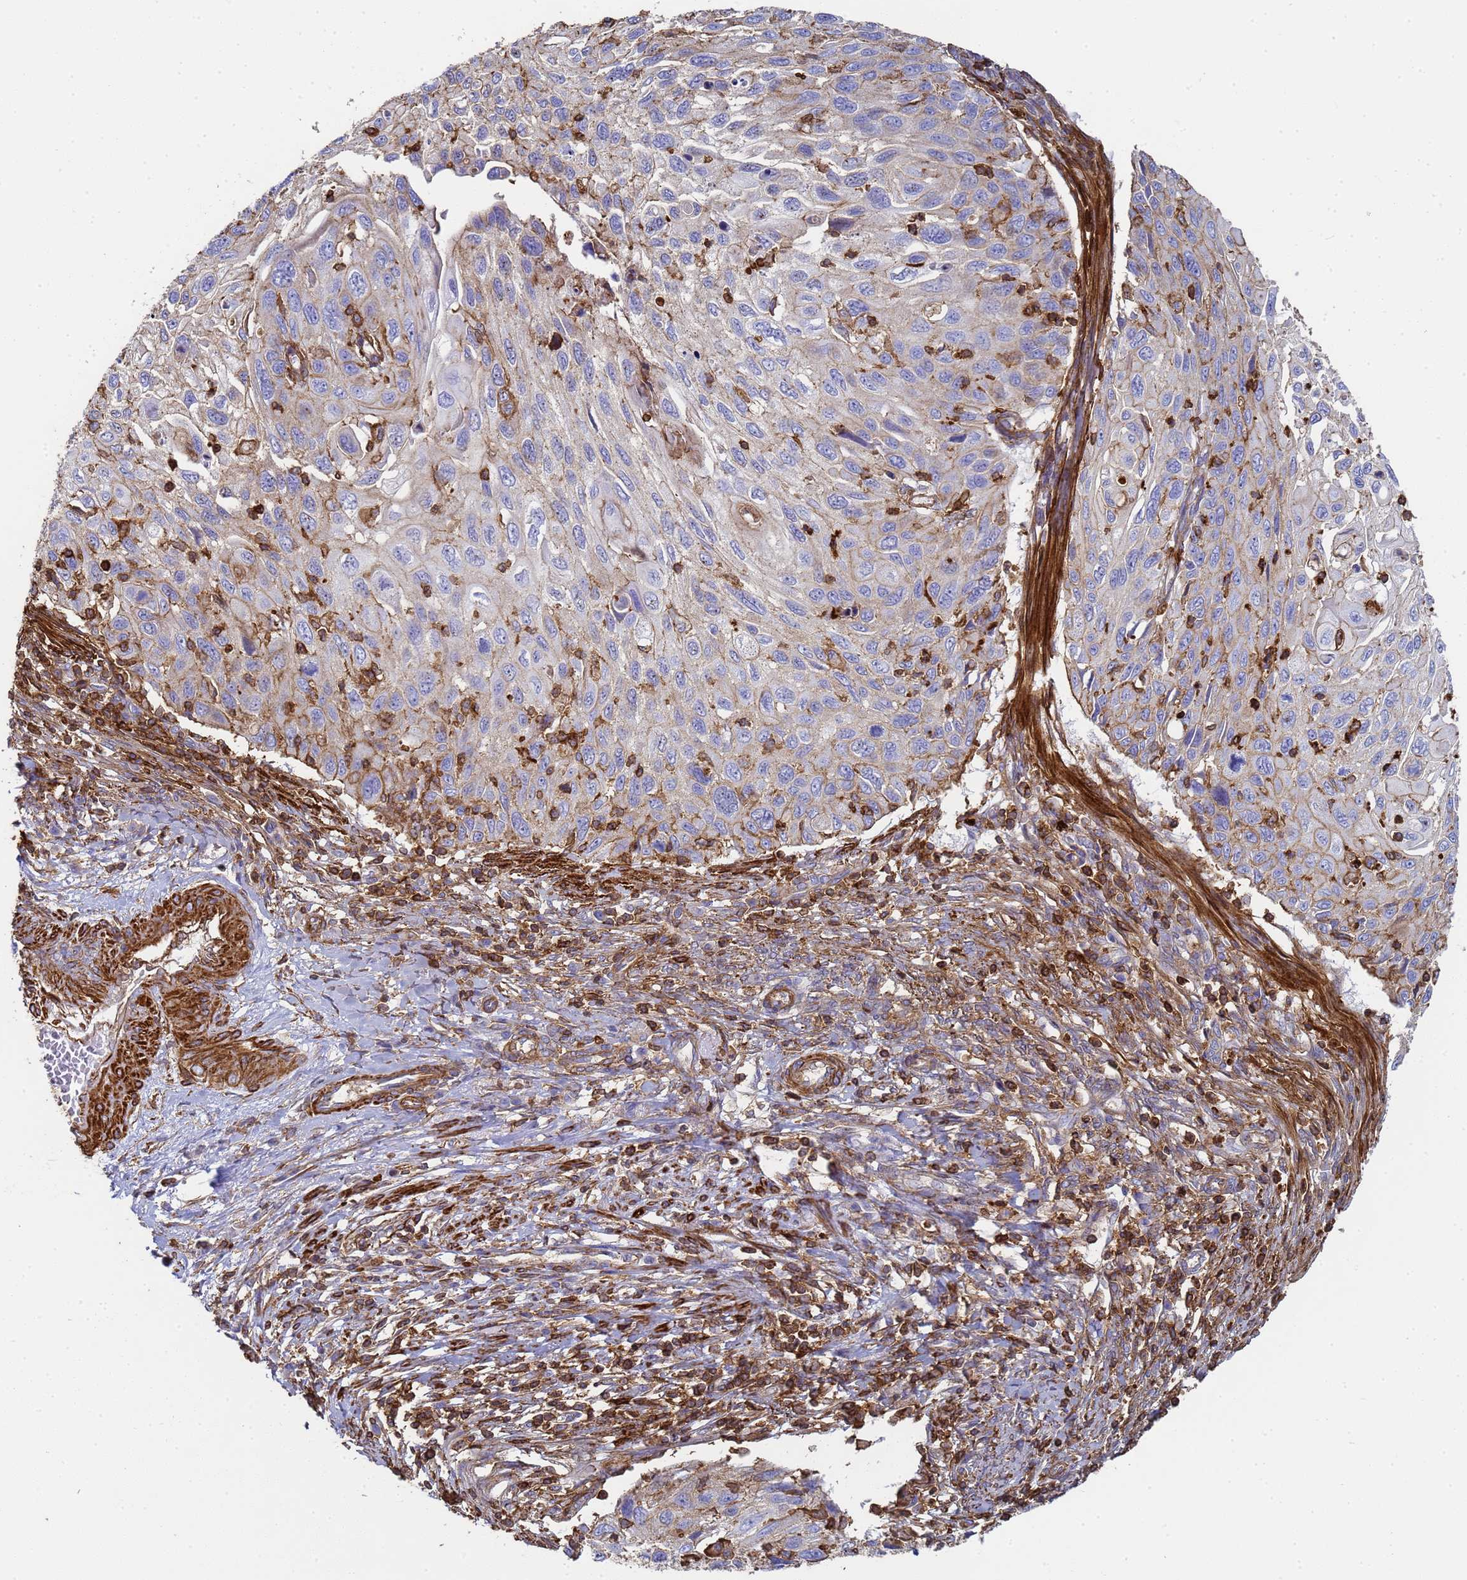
{"staining": {"intensity": "negative", "quantity": "none", "location": "none"}, "tissue": "cervical cancer", "cell_type": "Tumor cells", "image_type": "cancer", "snomed": [{"axis": "morphology", "description": "Squamous cell carcinoma, NOS"}, {"axis": "topography", "description": "Cervix"}], "caption": "This image is of cervical squamous cell carcinoma stained with immunohistochemistry to label a protein in brown with the nuclei are counter-stained blue. There is no positivity in tumor cells. (DAB IHC with hematoxylin counter stain).", "gene": "ACTB", "patient": {"sex": "female", "age": 70}}